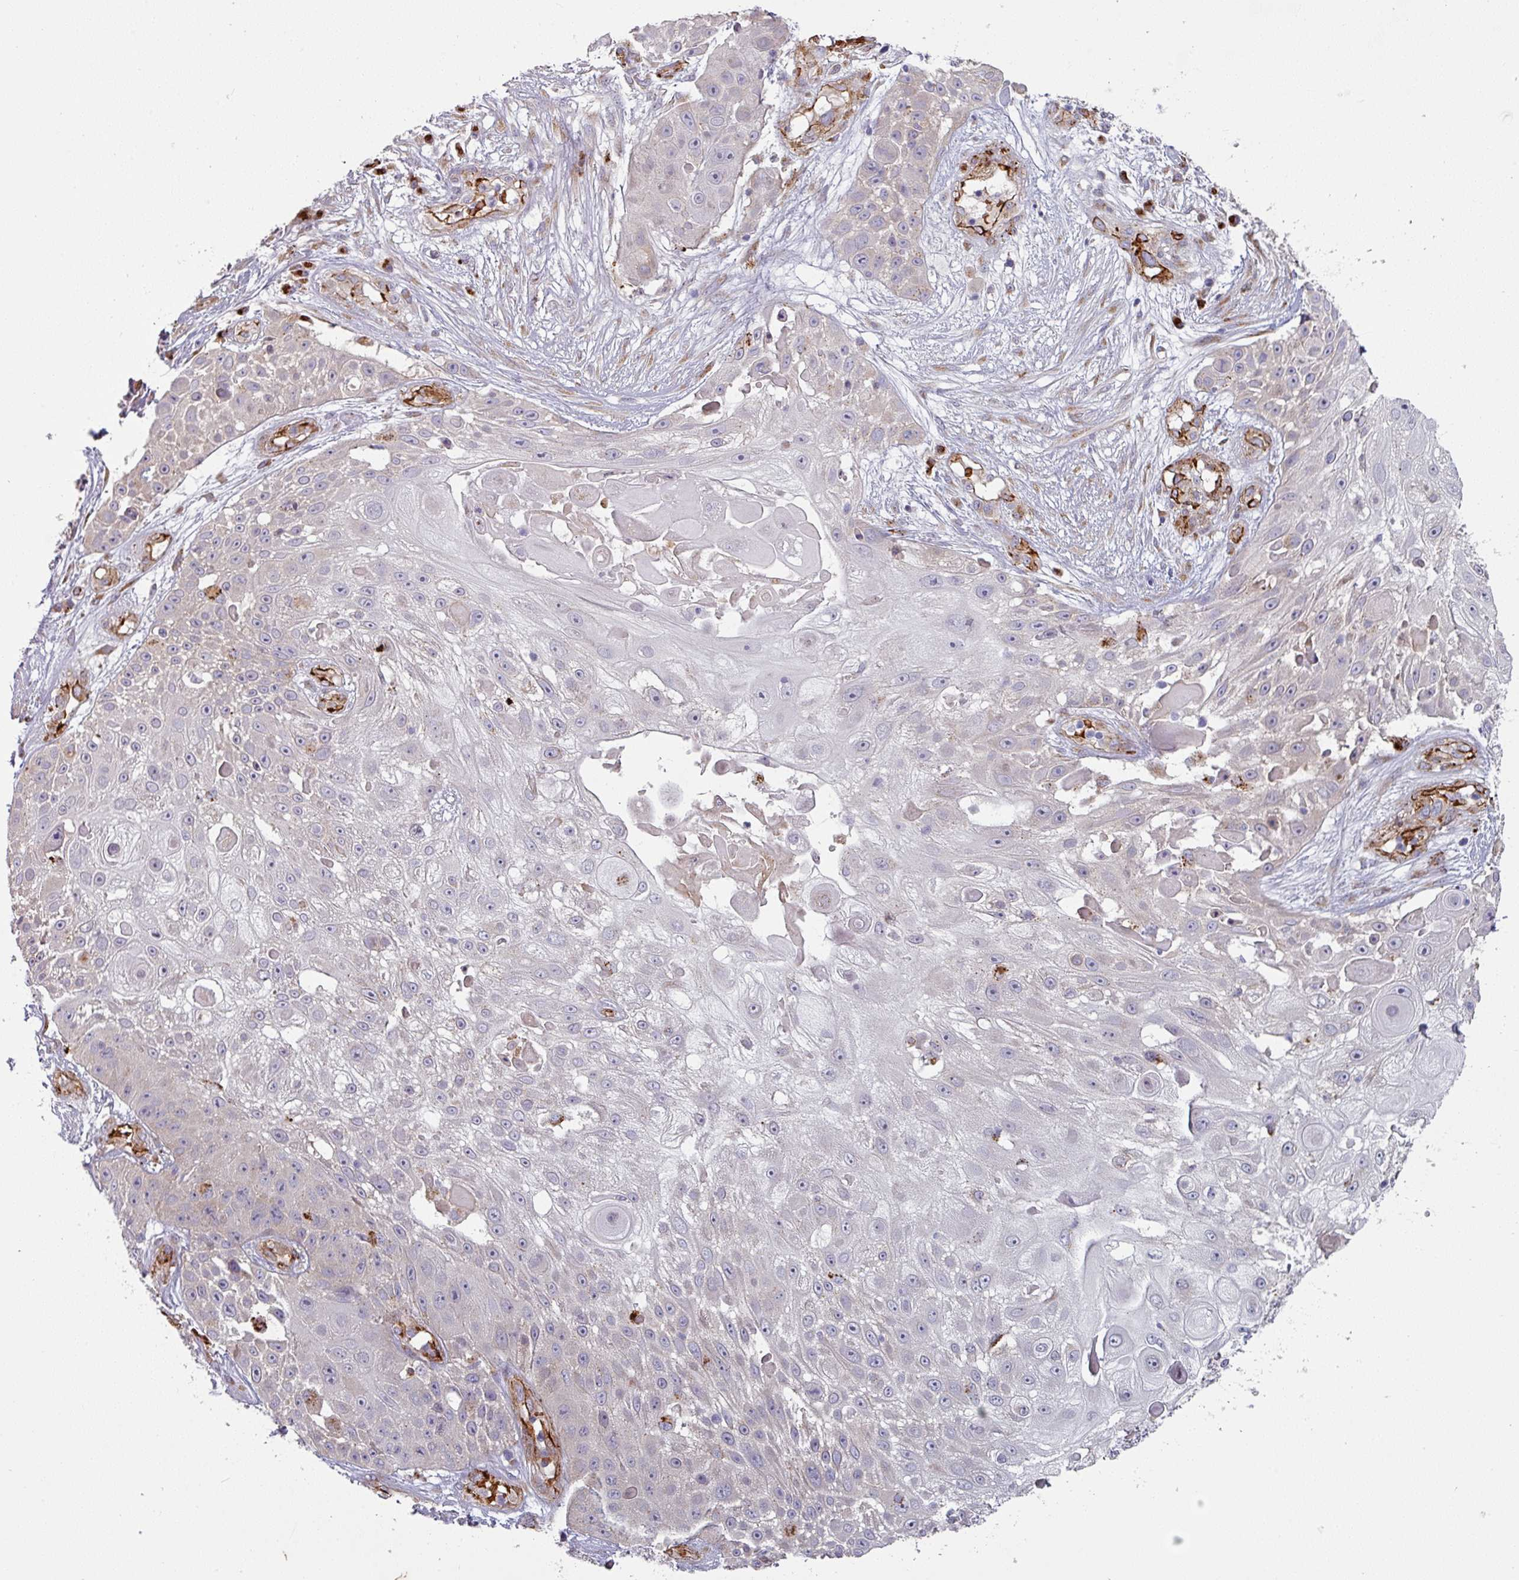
{"staining": {"intensity": "negative", "quantity": "none", "location": "none"}, "tissue": "skin cancer", "cell_type": "Tumor cells", "image_type": "cancer", "snomed": [{"axis": "morphology", "description": "Squamous cell carcinoma, NOS"}, {"axis": "topography", "description": "Skin"}], "caption": "This micrograph is of skin cancer (squamous cell carcinoma) stained with immunohistochemistry (IHC) to label a protein in brown with the nuclei are counter-stained blue. There is no staining in tumor cells. (DAB (3,3'-diaminobenzidine) immunohistochemistry visualized using brightfield microscopy, high magnification).", "gene": "PRODH2", "patient": {"sex": "female", "age": 86}}